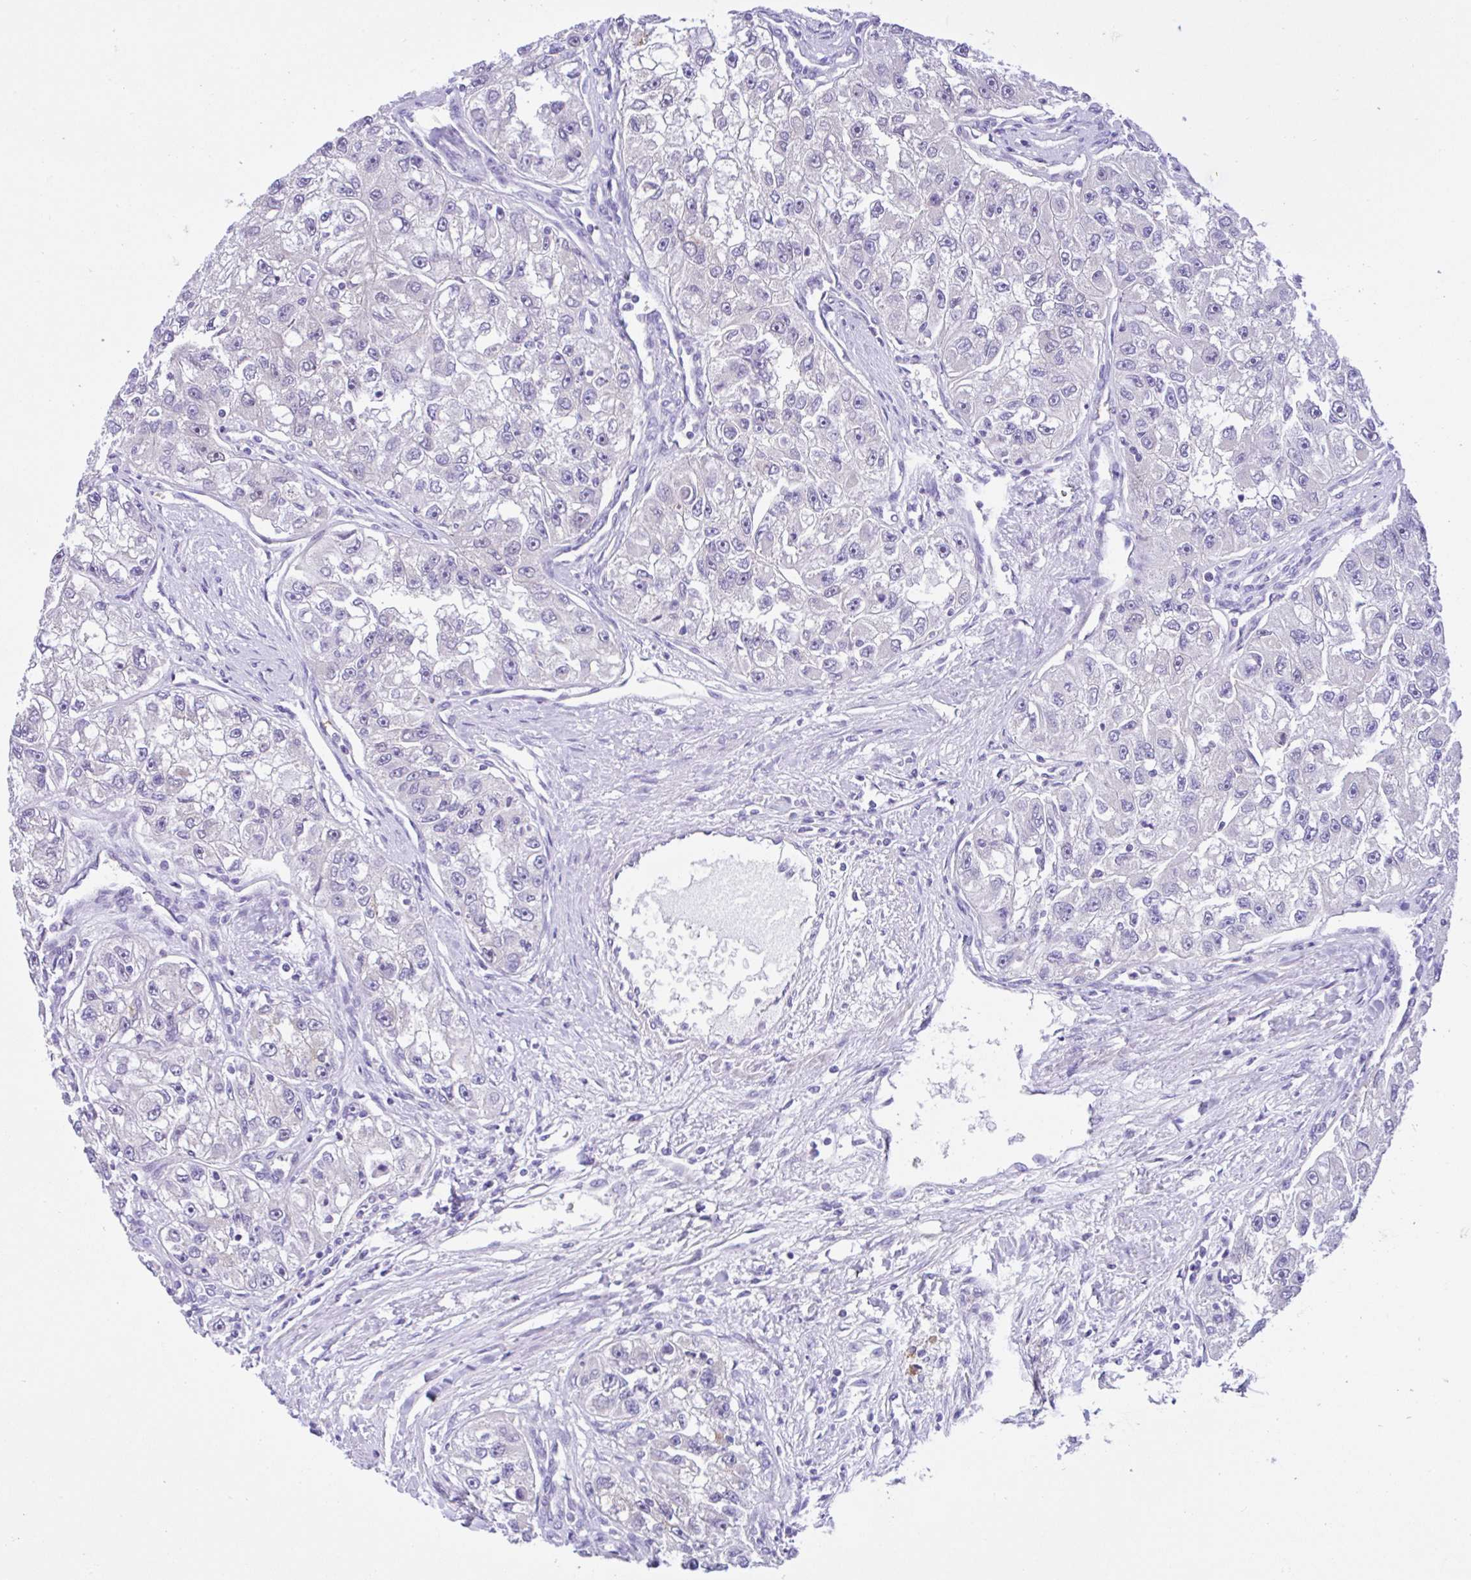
{"staining": {"intensity": "negative", "quantity": "none", "location": "none"}, "tissue": "renal cancer", "cell_type": "Tumor cells", "image_type": "cancer", "snomed": [{"axis": "morphology", "description": "Adenocarcinoma, NOS"}, {"axis": "topography", "description": "Kidney"}], "caption": "Protein analysis of renal cancer reveals no significant positivity in tumor cells.", "gene": "ANO4", "patient": {"sex": "male", "age": 63}}